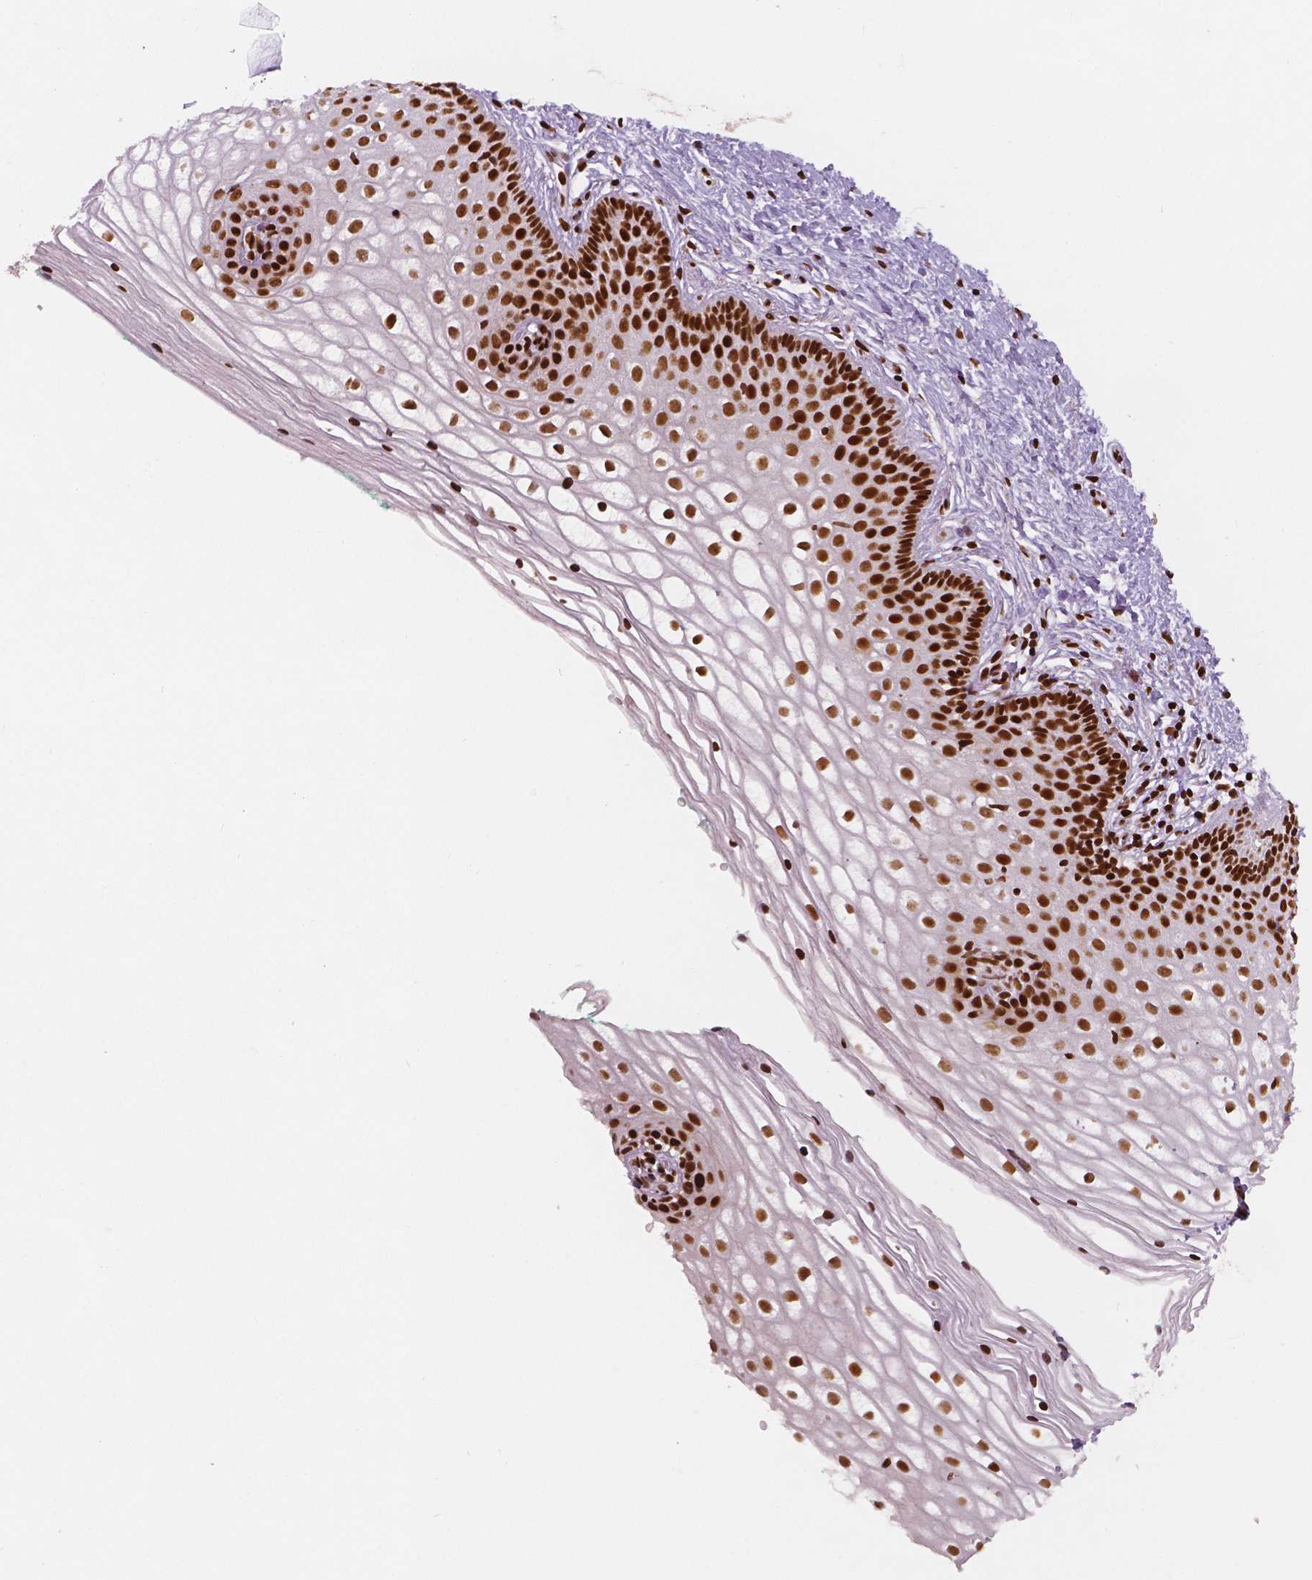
{"staining": {"intensity": "strong", "quantity": "25%-75%", "location": "nuclear"}, "tissue": "vagina", "cell_type": "Squamous epithelial cells", "image_type": "normal", "snomed": [{"axis": "morphology", "description": "Normal tissue, NOS"}, {"axis": "topography", "description": "Vagina"}], "caption": "Immunohistochemical staining of unremarkable human vagina exhibits strong nuclear protein positivity in about 25%-75% of squamous epithelial cells. (DAB IHC, brown staining for protein, blue staining for nuclei).", "gene": "BRD4", "patient": {"sex": "female", "age": 36}}